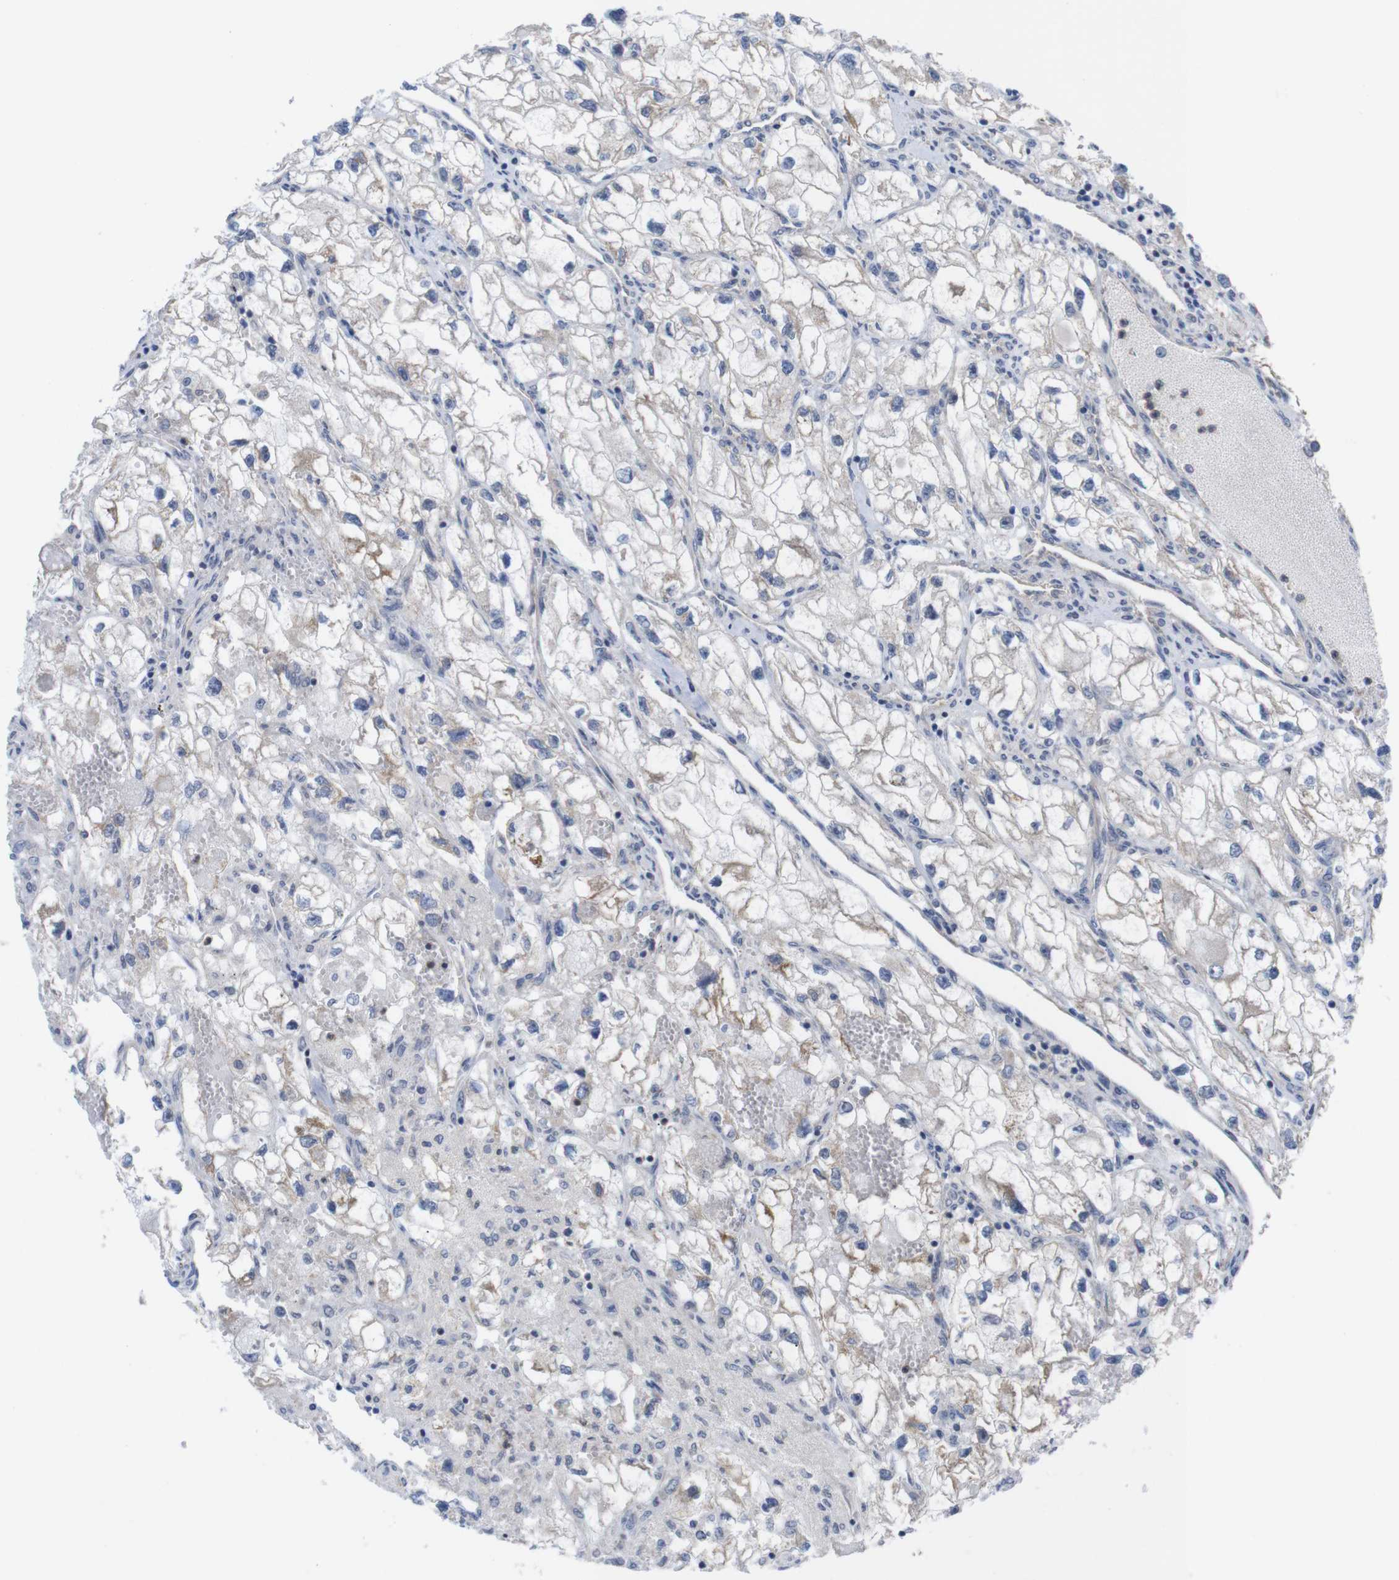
{"staining": {"intensity": "weak", "quantity": ">75%", "location": "cytoplasmic/membranous"}, "tissue": "renal cancer", "cell_type": "Tumor cells", "image_type": "cancer", "snomed": [{"axis": "morphology", "description": "Adenocarcinoma, NOS"}, {"axis": "topography", "description": "Kidney"}], "caption": "IHC of human renal cancer demonstrates low levels of weak cytoplasmic/membranous expression in approximately >75% of tumor cells.", "gene": "USH1C", "patient": {"sex": "female", "age": 70}}